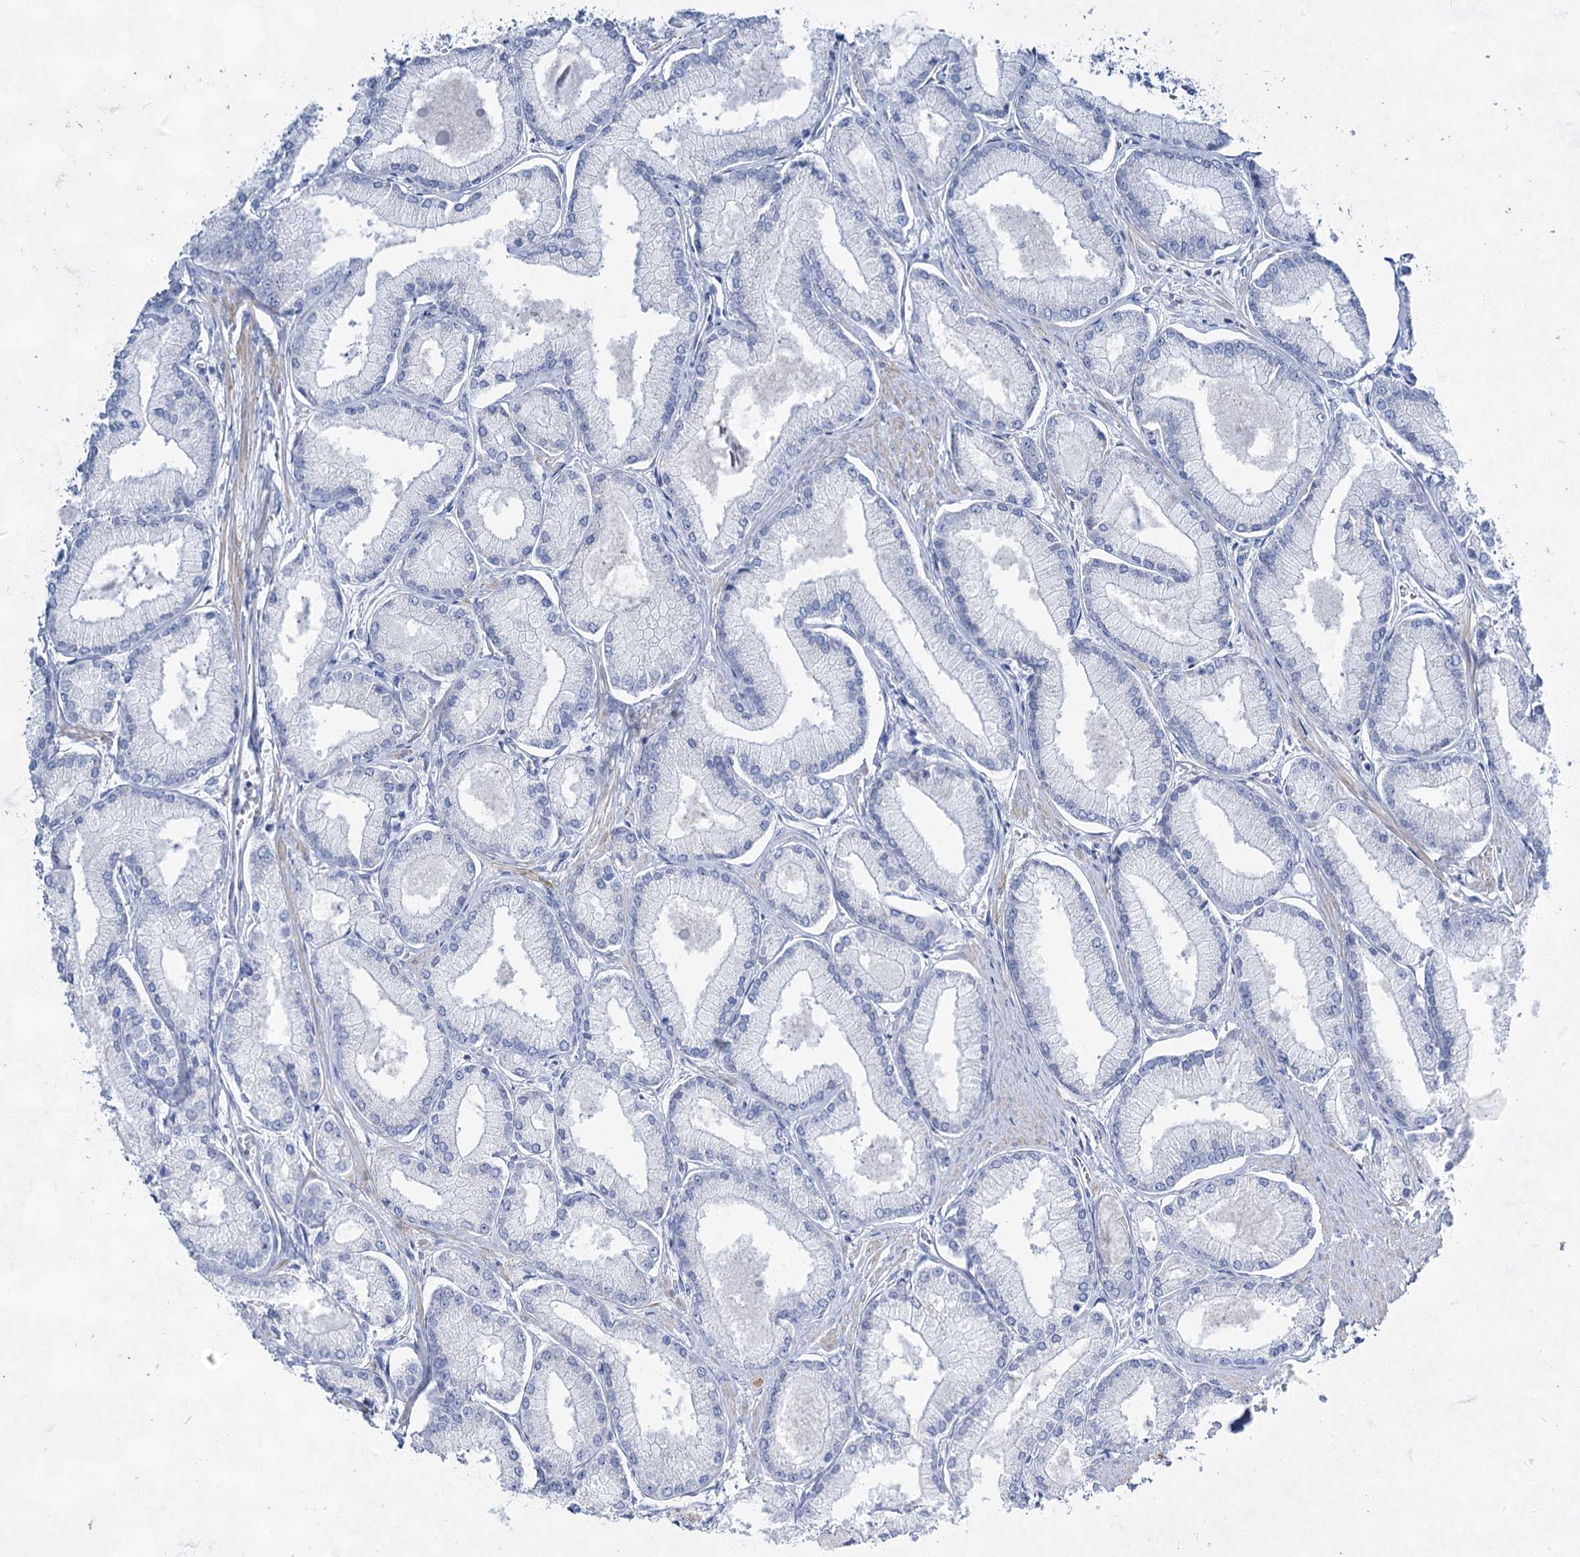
{"staining": {"intensity": "negative", "quantity": "none", "location": "none"}, "tissue": "prostate cancer", "cell_type": "Tumor cells", "image_type": "cancer", "snomed": [{"axis": "morphology", "description": "Adenocarcinoma, Low grade"}, {"axis": "topography", "description": "Prostate"}], "caption": "Prostate cancer (low-grade adenocarcinoma) stained for a protein using immunohistochemistry (IHC) shows no expression tumor cells.", "gene": "ACRV1", "patient": {"sex": "male", "age": 74}}